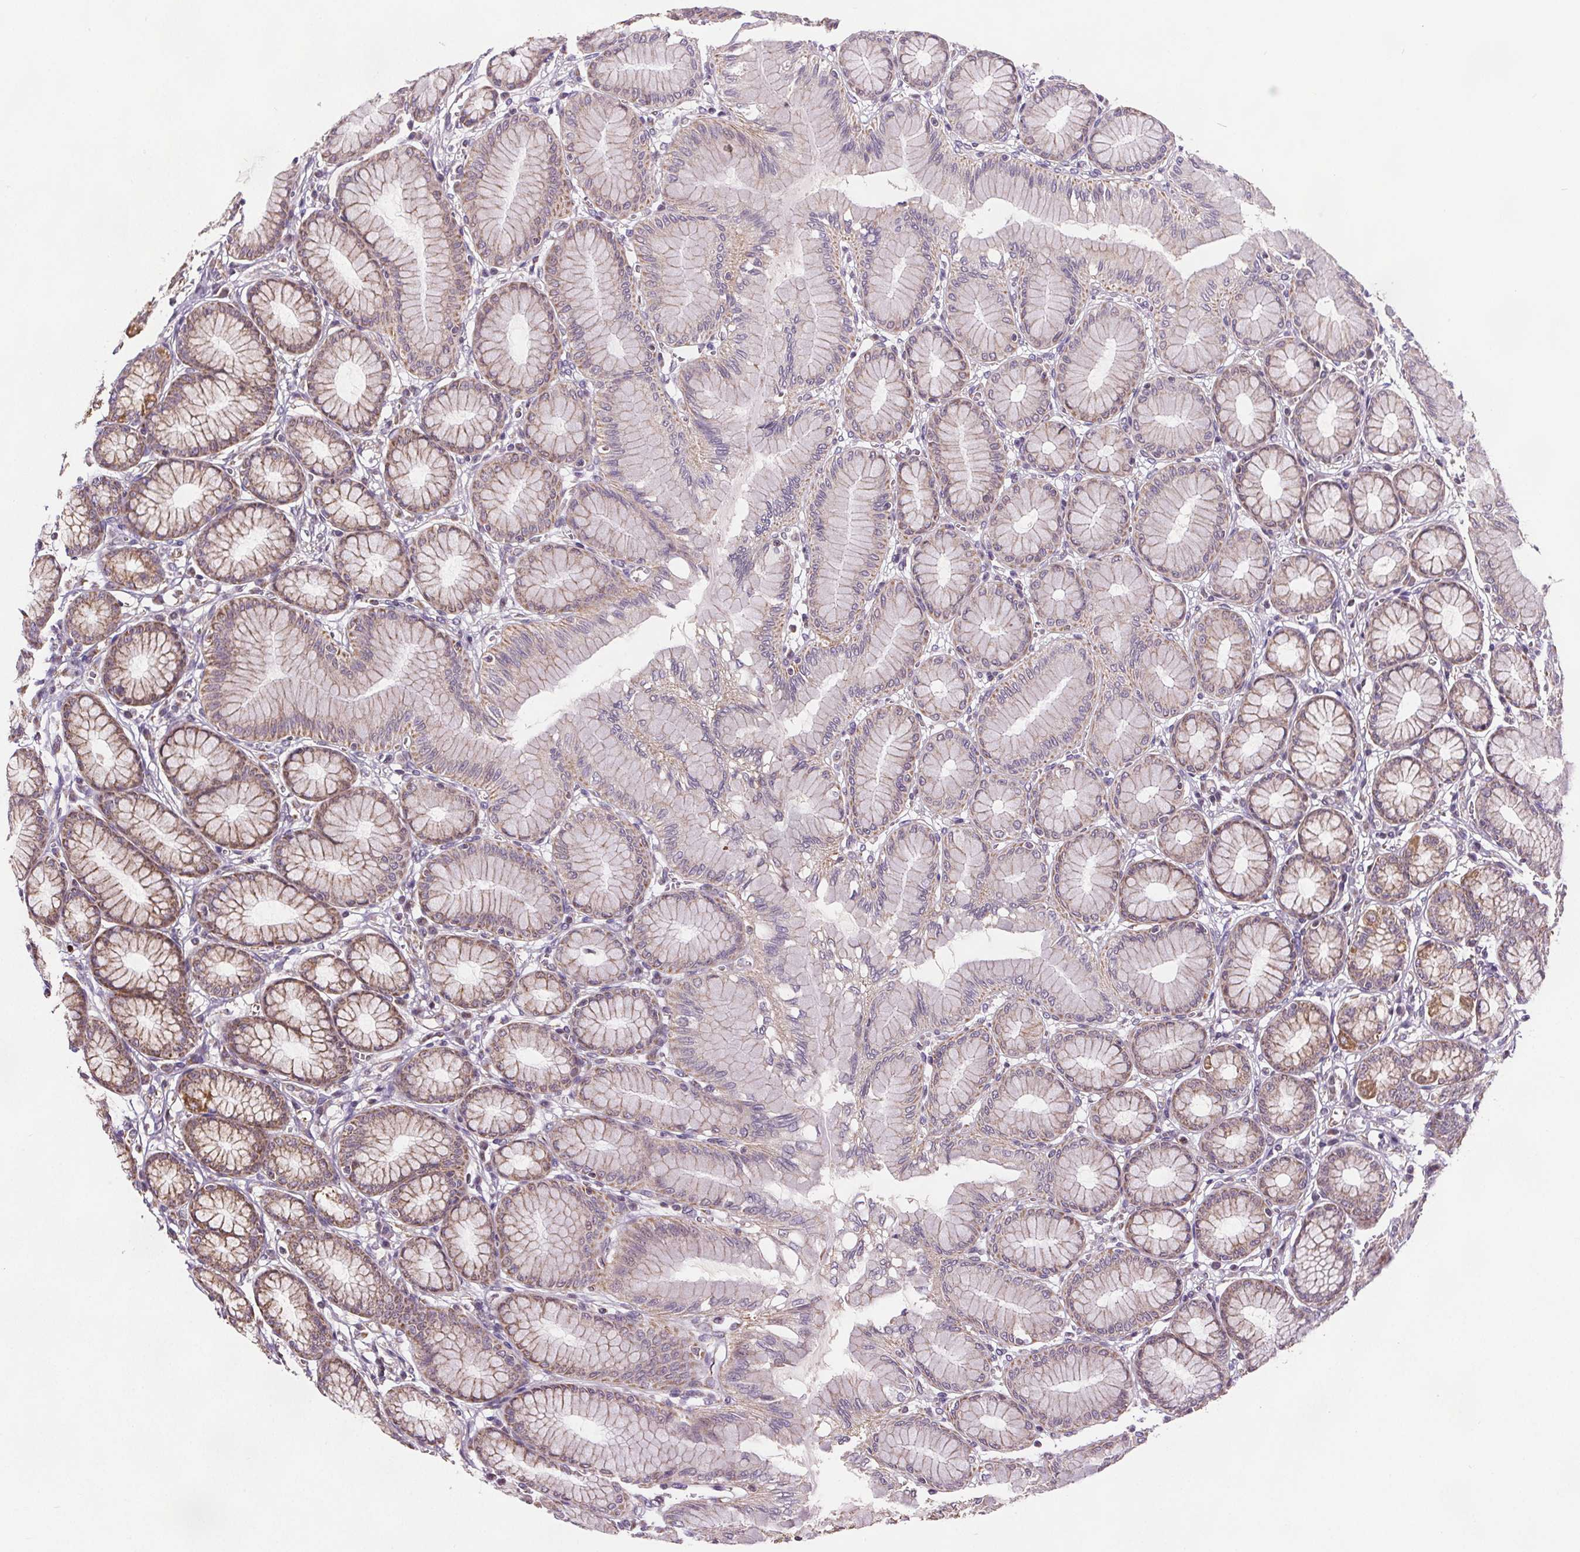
{"staining": {"intensity": "moderate", "quantity": ">75%", "location": "cytoplasmic/membranous"}, "tissue": "stomach", "cell_type": "Glandular cells", "image_type": "normal", "snomed": [{"axis": "morphology", "description": "Normal tissue, NOS"}, {"axis": "topography", "description": "Stomach"}, {"axis": "topography", "description": "Stomach, lower"}], "caption": "Immunohistochemical staining of normal human stomach exhibits moderate cytoplasmic/membranous protein staining in approximately >75% of glandular cells. The staining was performed using DAB (3,3'-diaminobenzidine), with brown indicating positive protein expression. Nuclei are stained blue with hematoxylin.", "gene": "SUCLA2", "patient": {"sex": "male", "age": 76}}